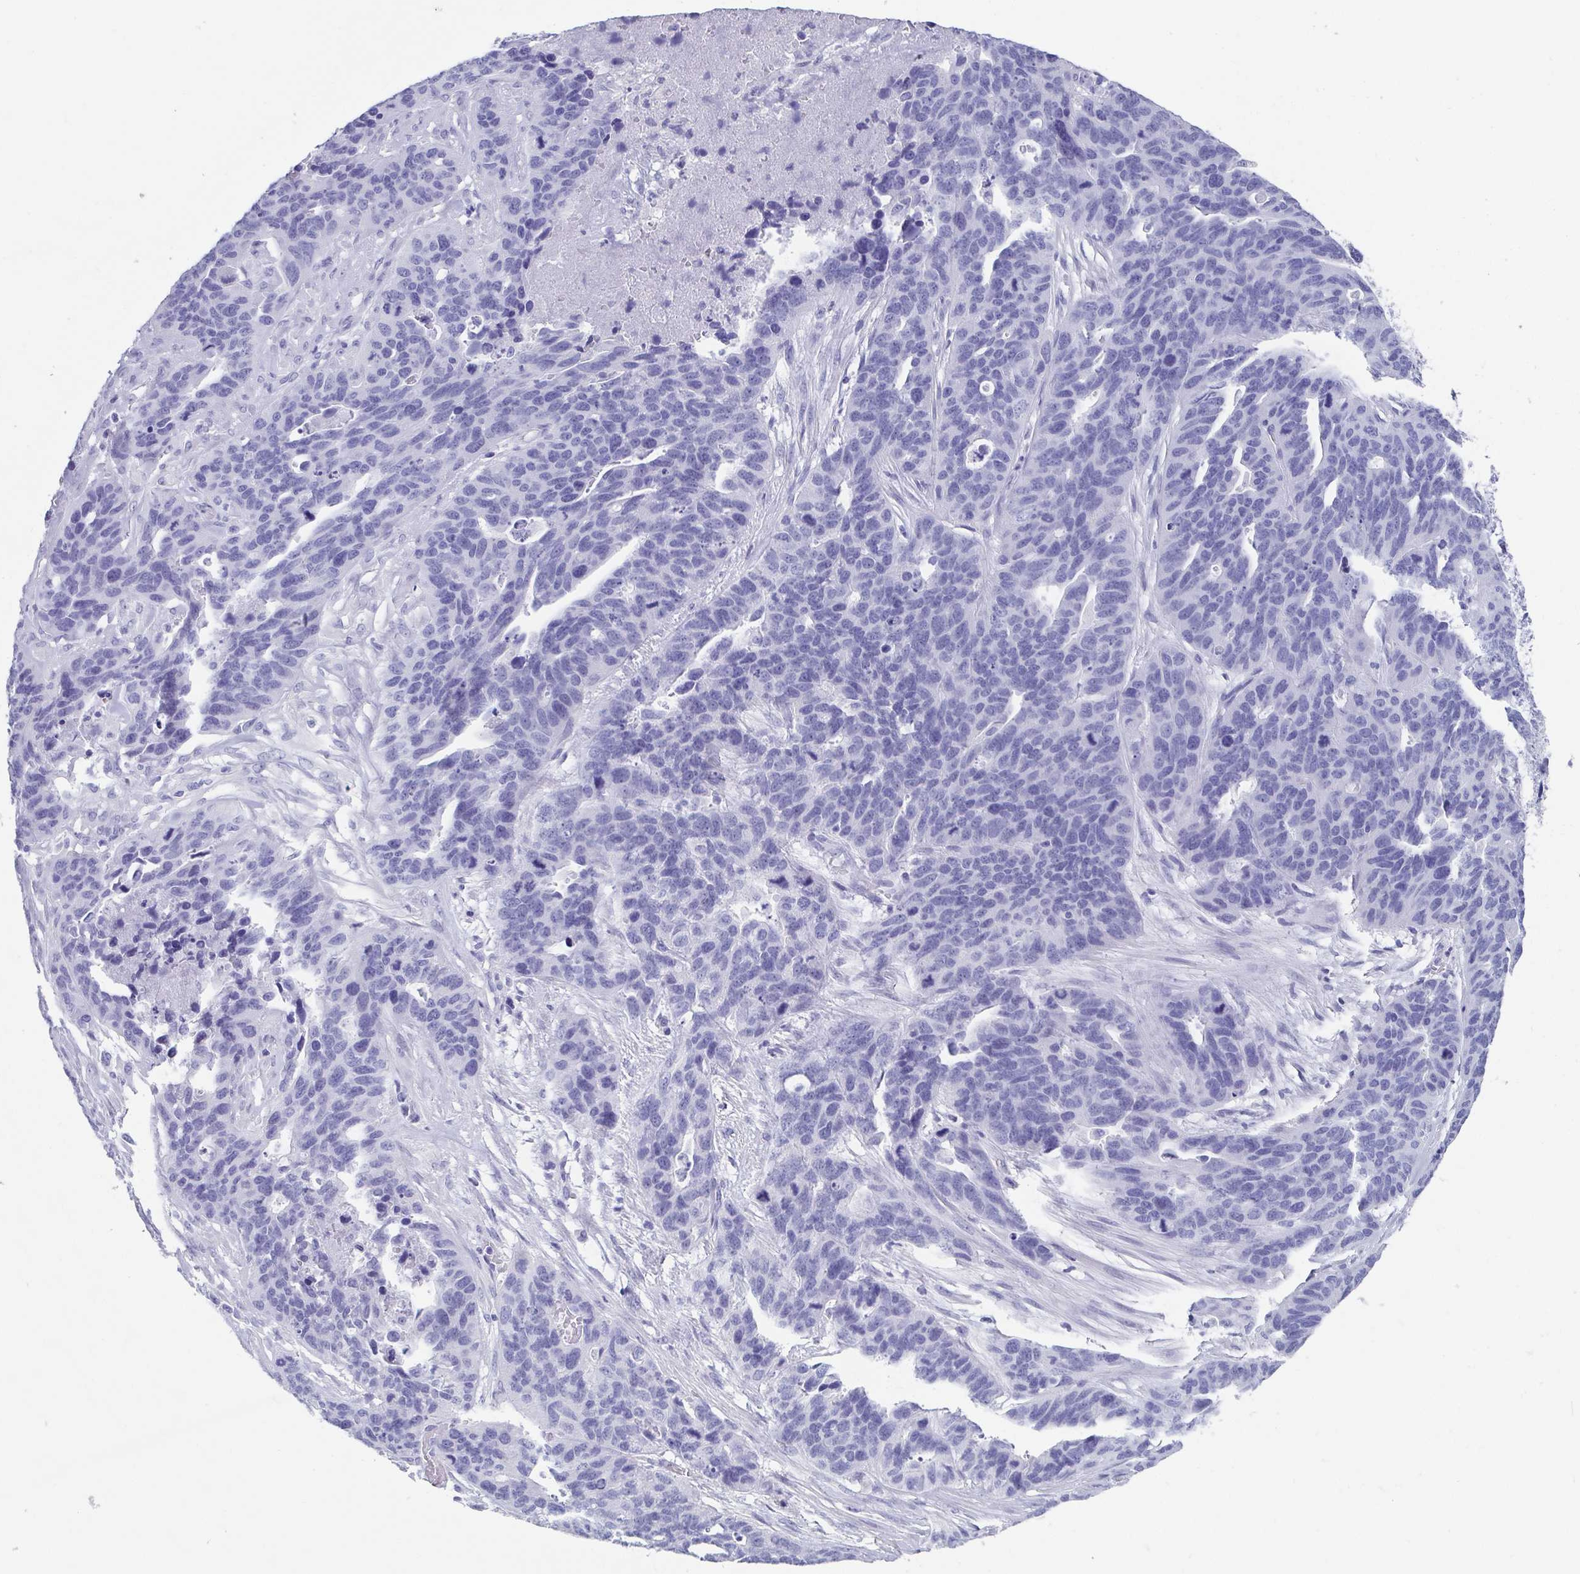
{"staining": {"intensity": "negative", "quantity": "none", "location": "none"}, "tissue": "ovarian cancer", "cell_type": "Tumor cells", "image_type": "cancer", "snomed": [{"axis": "morphology", "description": "Cystadenocarcinoma, serous, NOS"}, {"axis": "topography", "description": "Ovary"}], "caption": "DAB (3,3'-diaminobenzidine) immunohistochemical staining of human ovarian serous cystadenocarcinoma displays no significant expression in tumor cells.", "gene": "SCGN", "patient": {"sex": "female", "age": 64}}